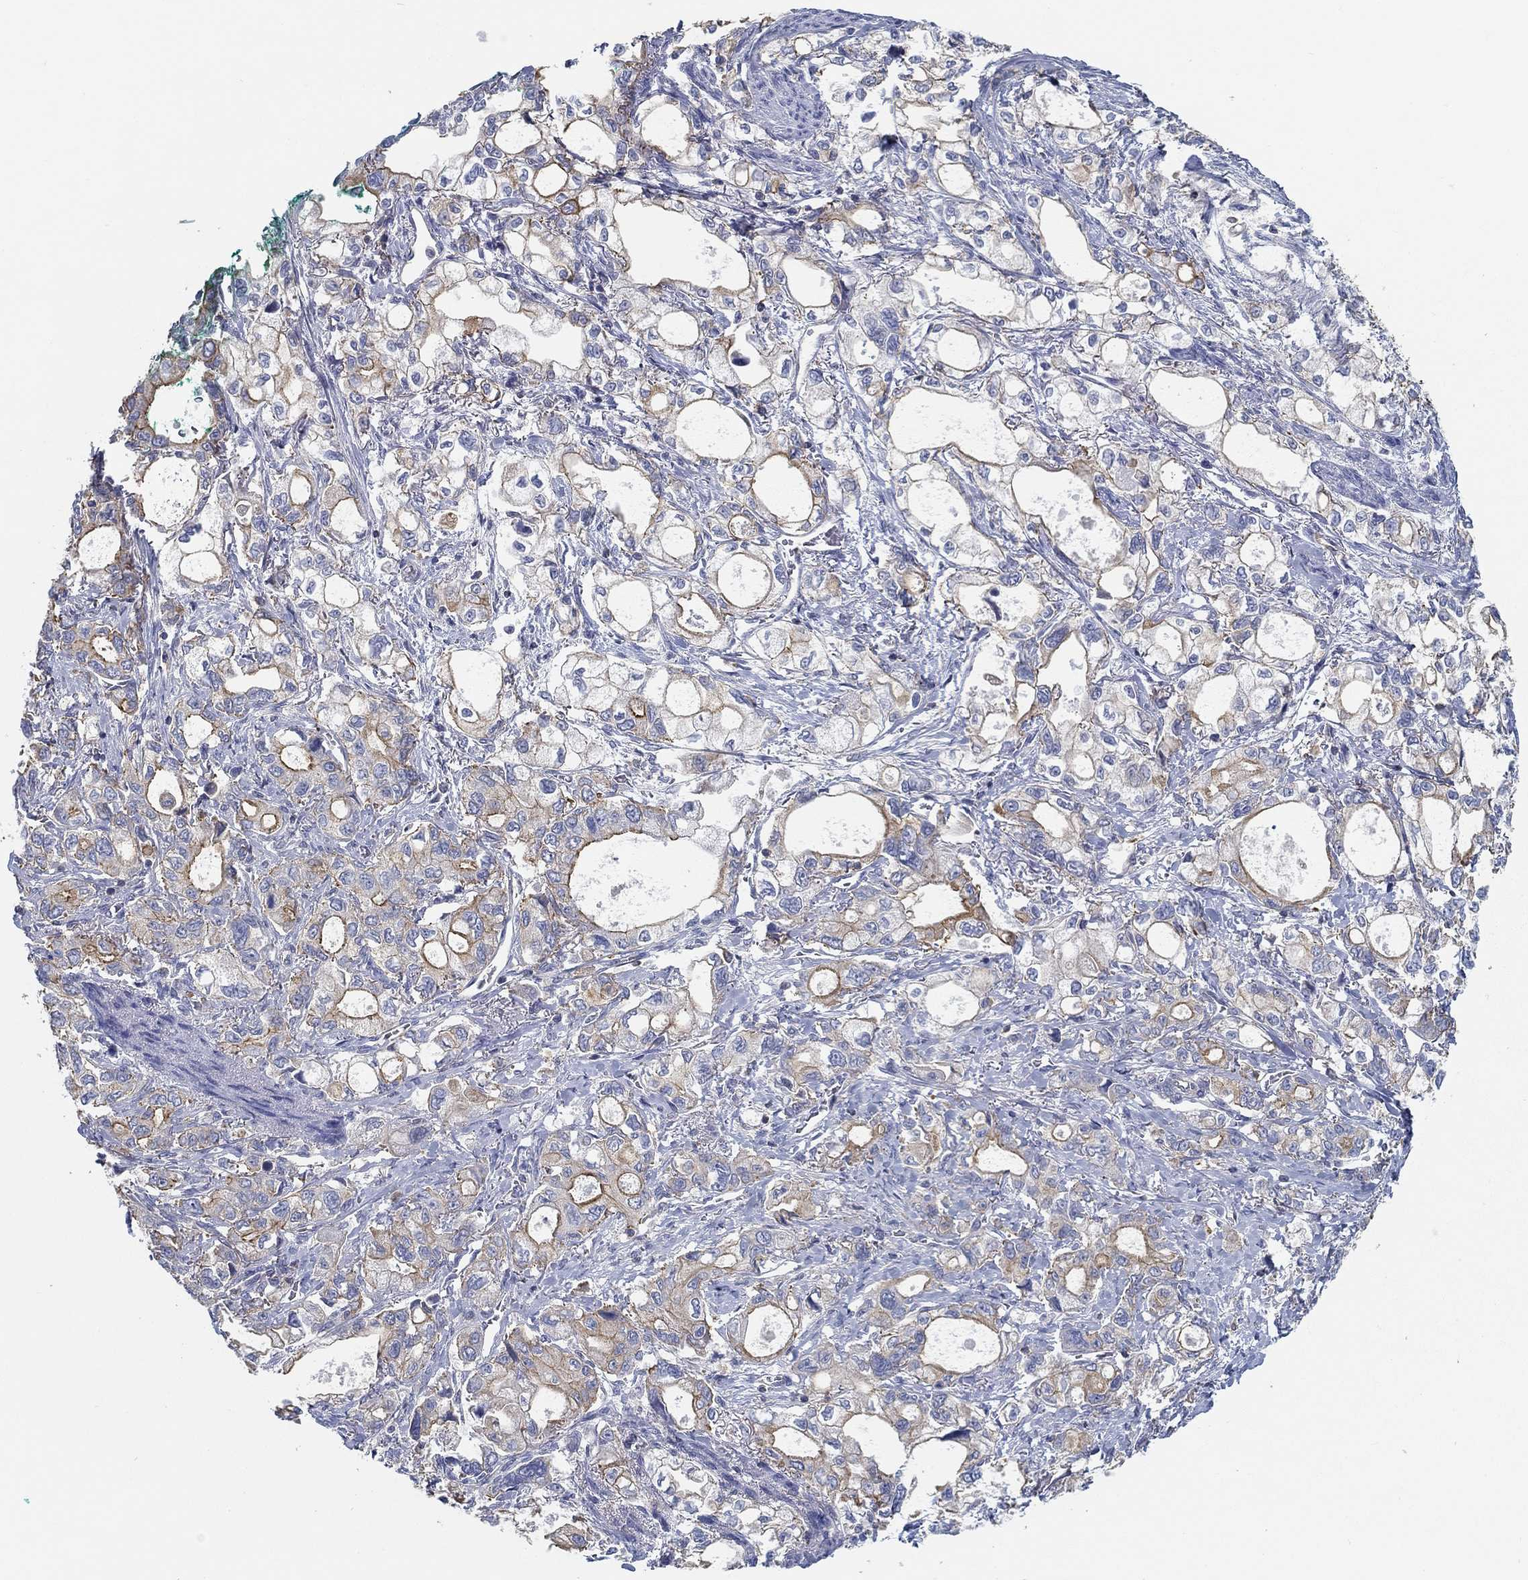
{"staining": {"intensity": "moderate", "quantity": "25%-75%", "location": "cytoplasmic/membranous"}, "tissue": "stomach cancer", "cell_type": "Tumor cells", "image_type": "cancer", "snomed": [{"axis": "morphology", "description": "Adenocarcinoma, NOS"}, {"axis": "topography", "description": "Stomach"}], "caption": "Moderate cytoplasmic/membranous protein positivity is present in about 25%-75% of tumor cells in stomach cancer (adenocarcinoma).", "gene": "BBOF1", "patient": {"sex": "male", "age": 63}}